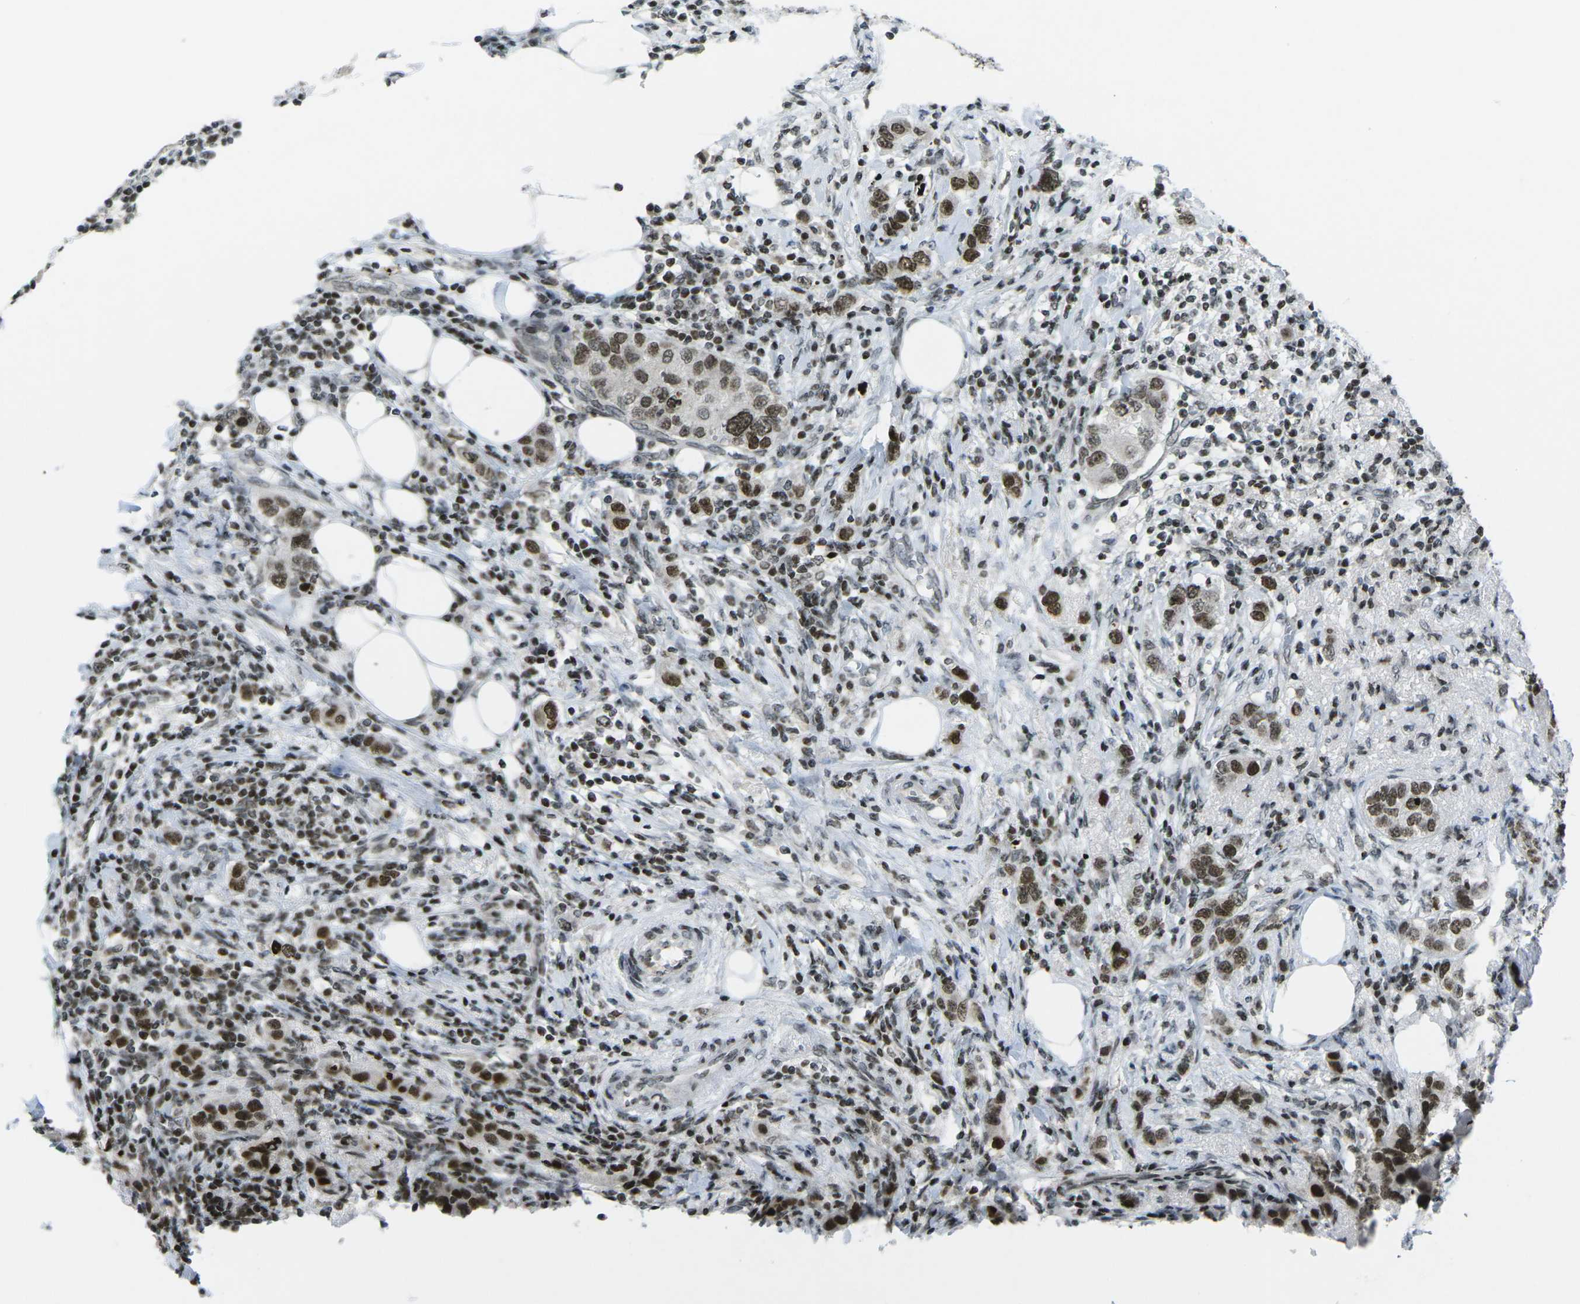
{"staining": {"intensity": "strong", "quantity": ">75%", "location": "nuclear"}, "tissue": "breast cancer", "cell_type": "Tumor cells", "image_type": "cancer", "snomed": [{"axis": "morphology", "description": "Duct carcinoma"}, {"axis": "topography", "description": "Breast"}], "caption": "Brown immunohistochemical staining in breast intraductal carcinoma exhibits strong nuclear positivity in about >75% of tumor cells.", "gene": "EME1", "patient": {"sex": "female", "age": 50}}